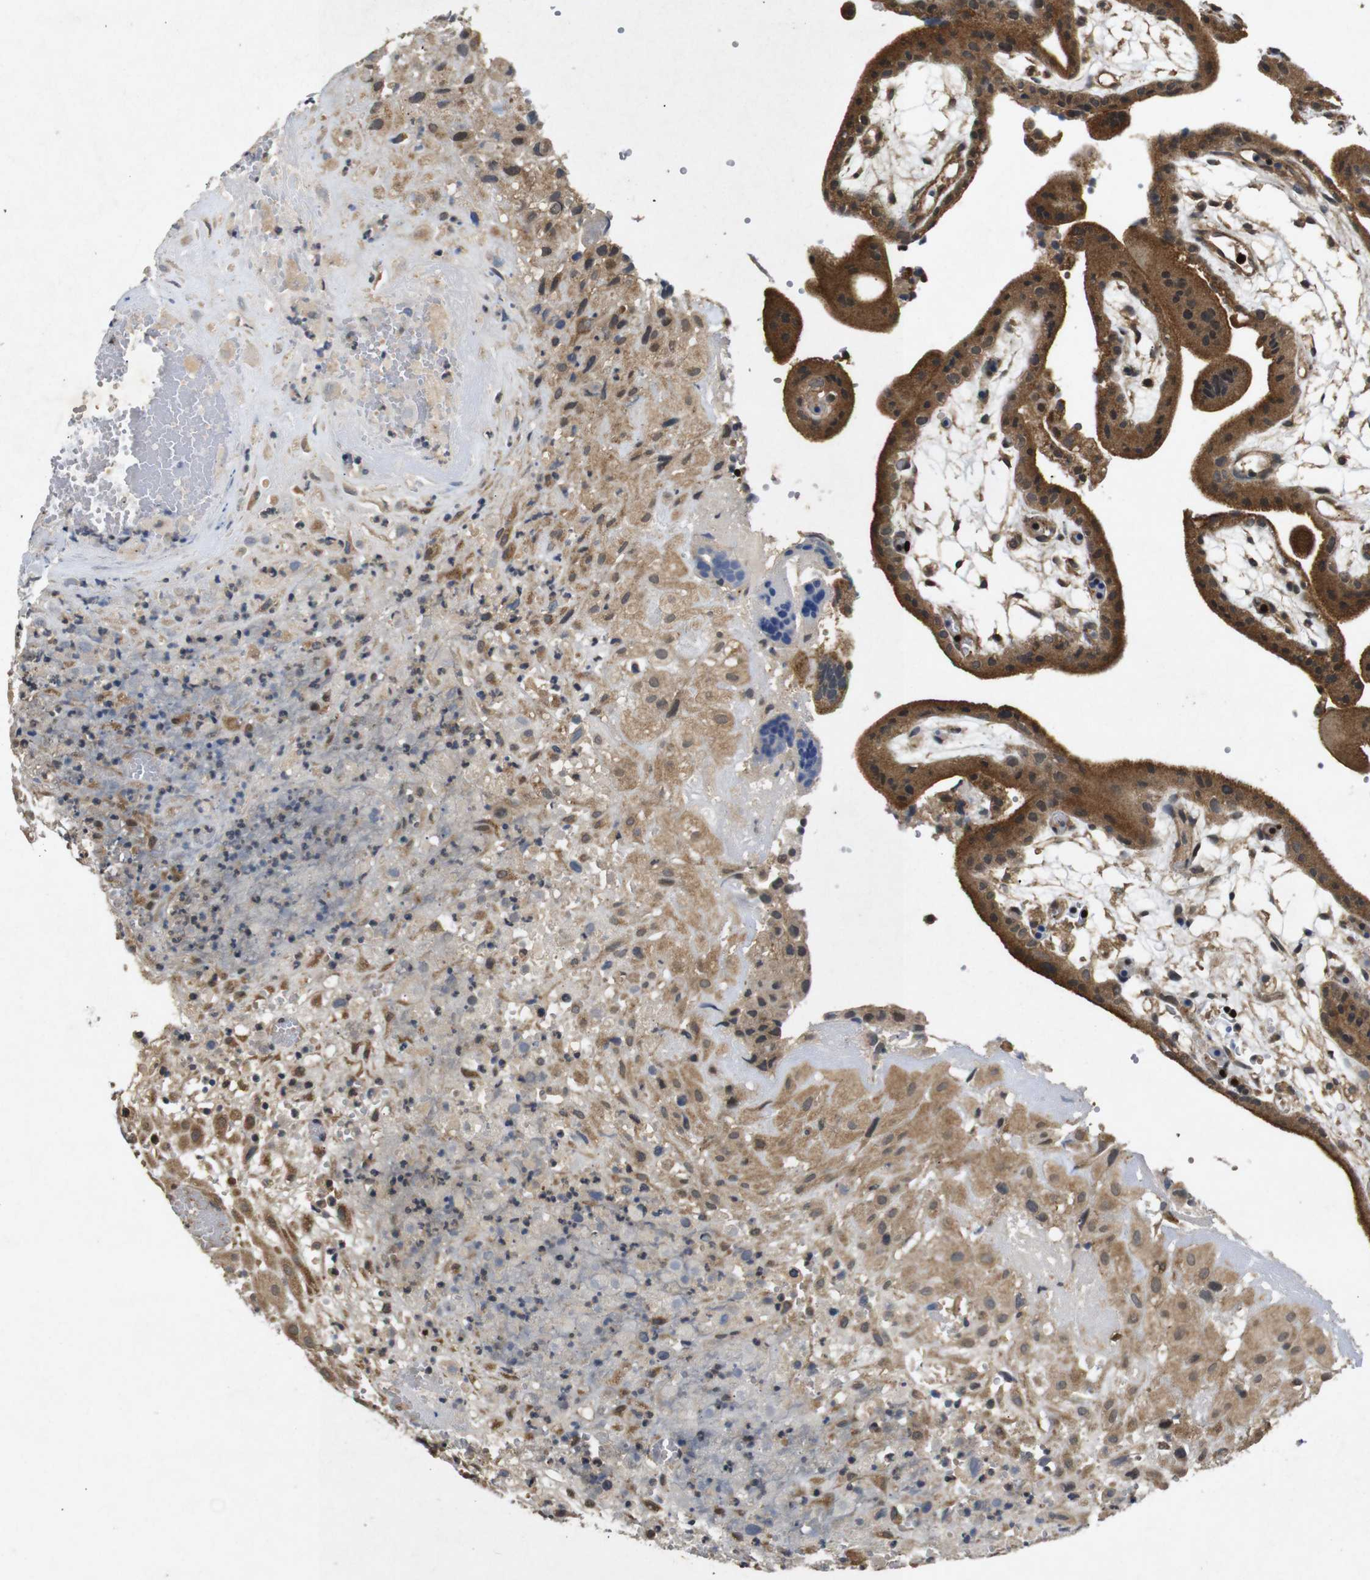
{"staining": {"intensity": "moderate", "quantity": ">75%", "location": "cytoplasmic/membranous"}, "tissue": "placenta", "cell_type": "Decidual cells", "image_type": "normal", "snomed": [{"axis": "morphology", "description": "Normal tissue, NOS"}, {"axis": "topography", "description": "Placenta"}], "caption": "IHC histopathology image of unremarkable placenta: human placenta stained using immunohistochemistry demonstrates medium levels of moderate protein expression localized specifically in the cytoplasmic/membranous of decidual cells, appearing as a cytoplasmic/membranous brown color.", "gene": "RIPK1", "patient": {"sex": "female", "age": 18}}